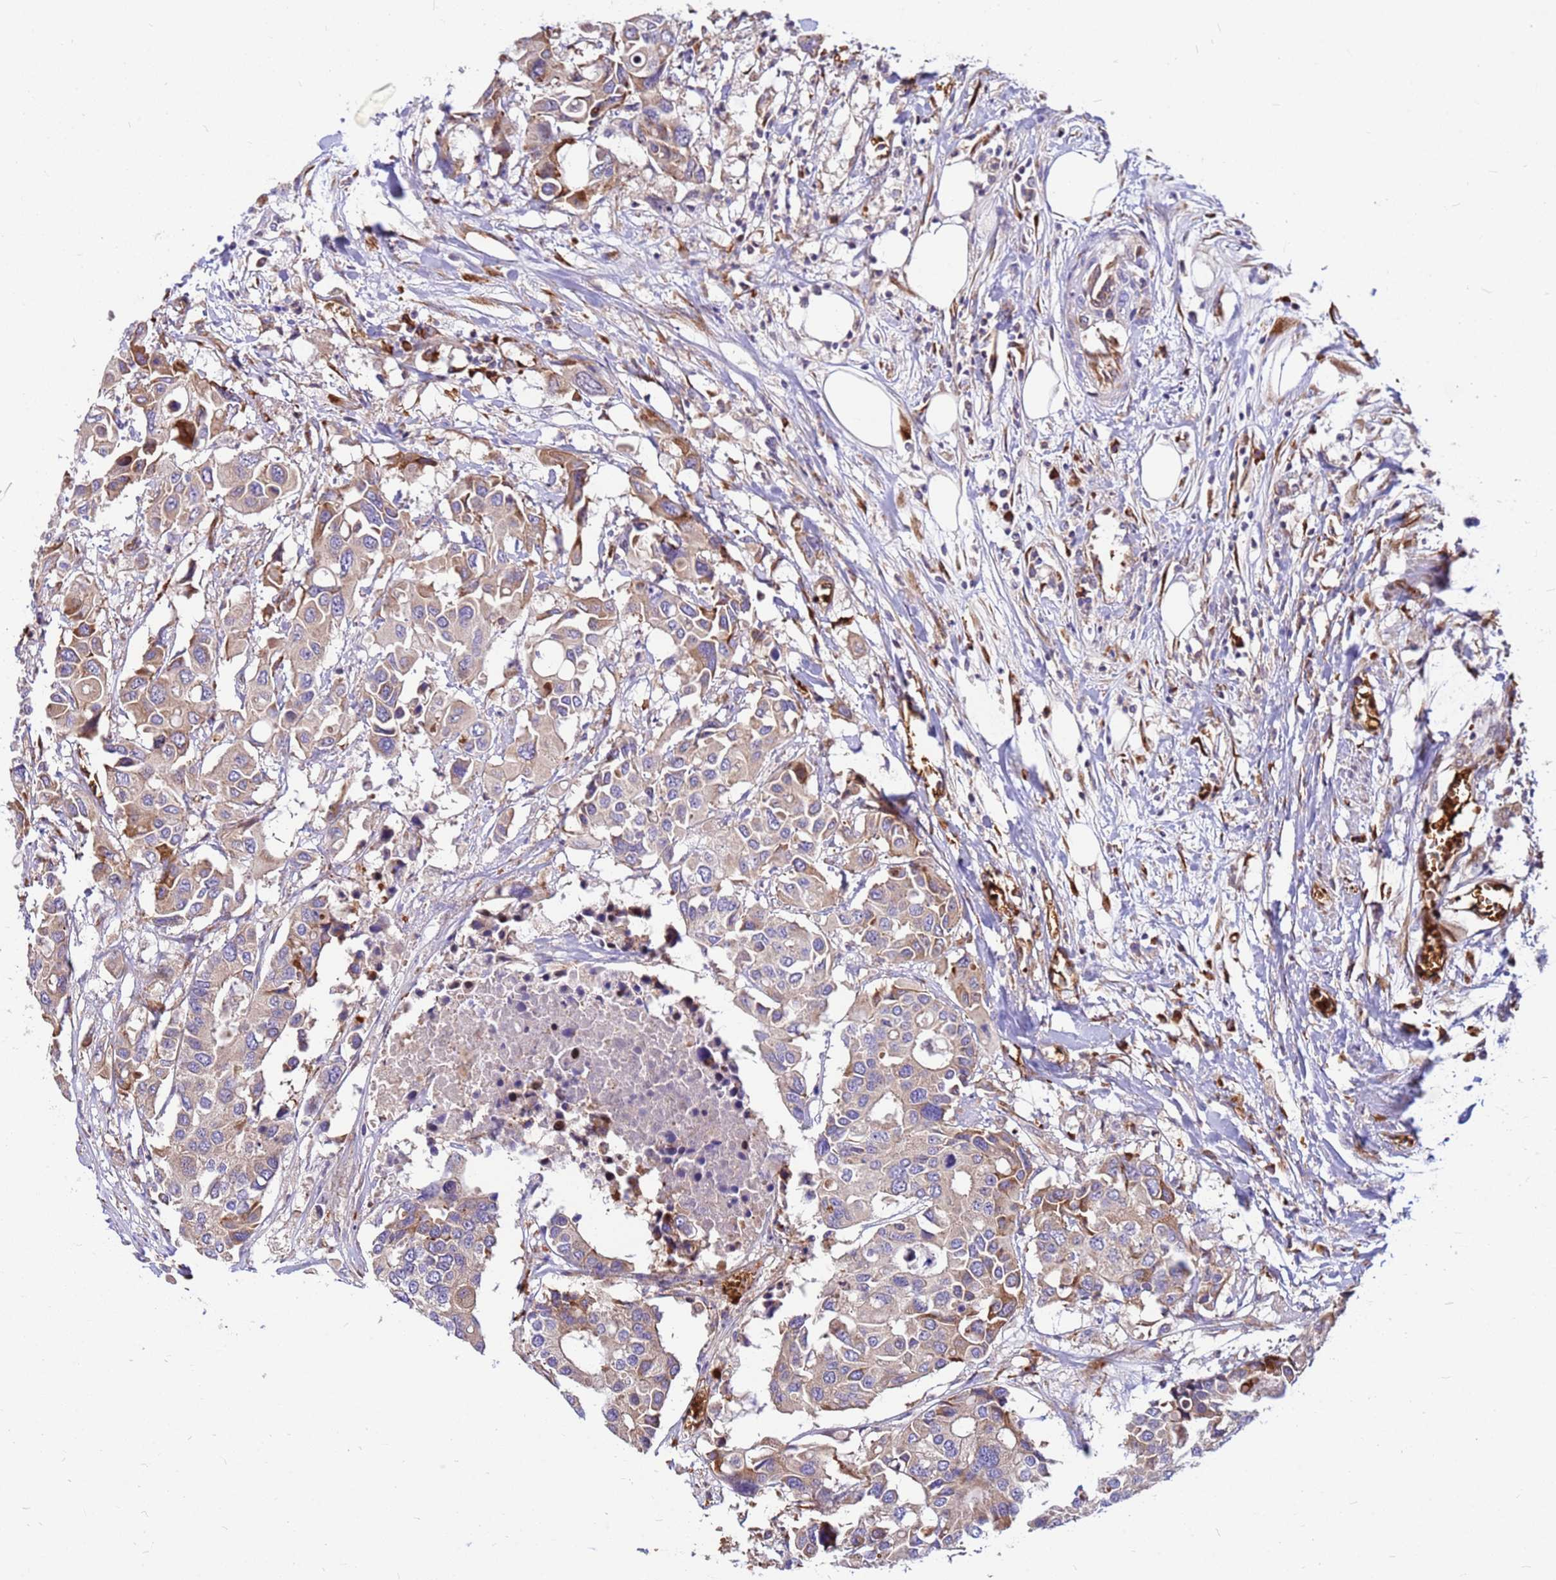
{"staining": {"intensity": "moderate", "quantity": "<25%", "location": "cytoplasmic/membranous"}, "tissue": "colorectal cancer", "cell_type": "Tumor cells", "image_type": "cancer", "snomed": [{"axis": "morphology", "description": "Adenocarcinoma, NOS"}, {"axis": "topography", "description": "Colon"}], "caption": "Protein staining exhibits moderate cytoplasmic/membranous expression in approximately <25% of tumor cells in colorectal cancer (adenocarcinoma).", "gene": "ZNF669", "patient": {"sex": "male", "age": 77}}